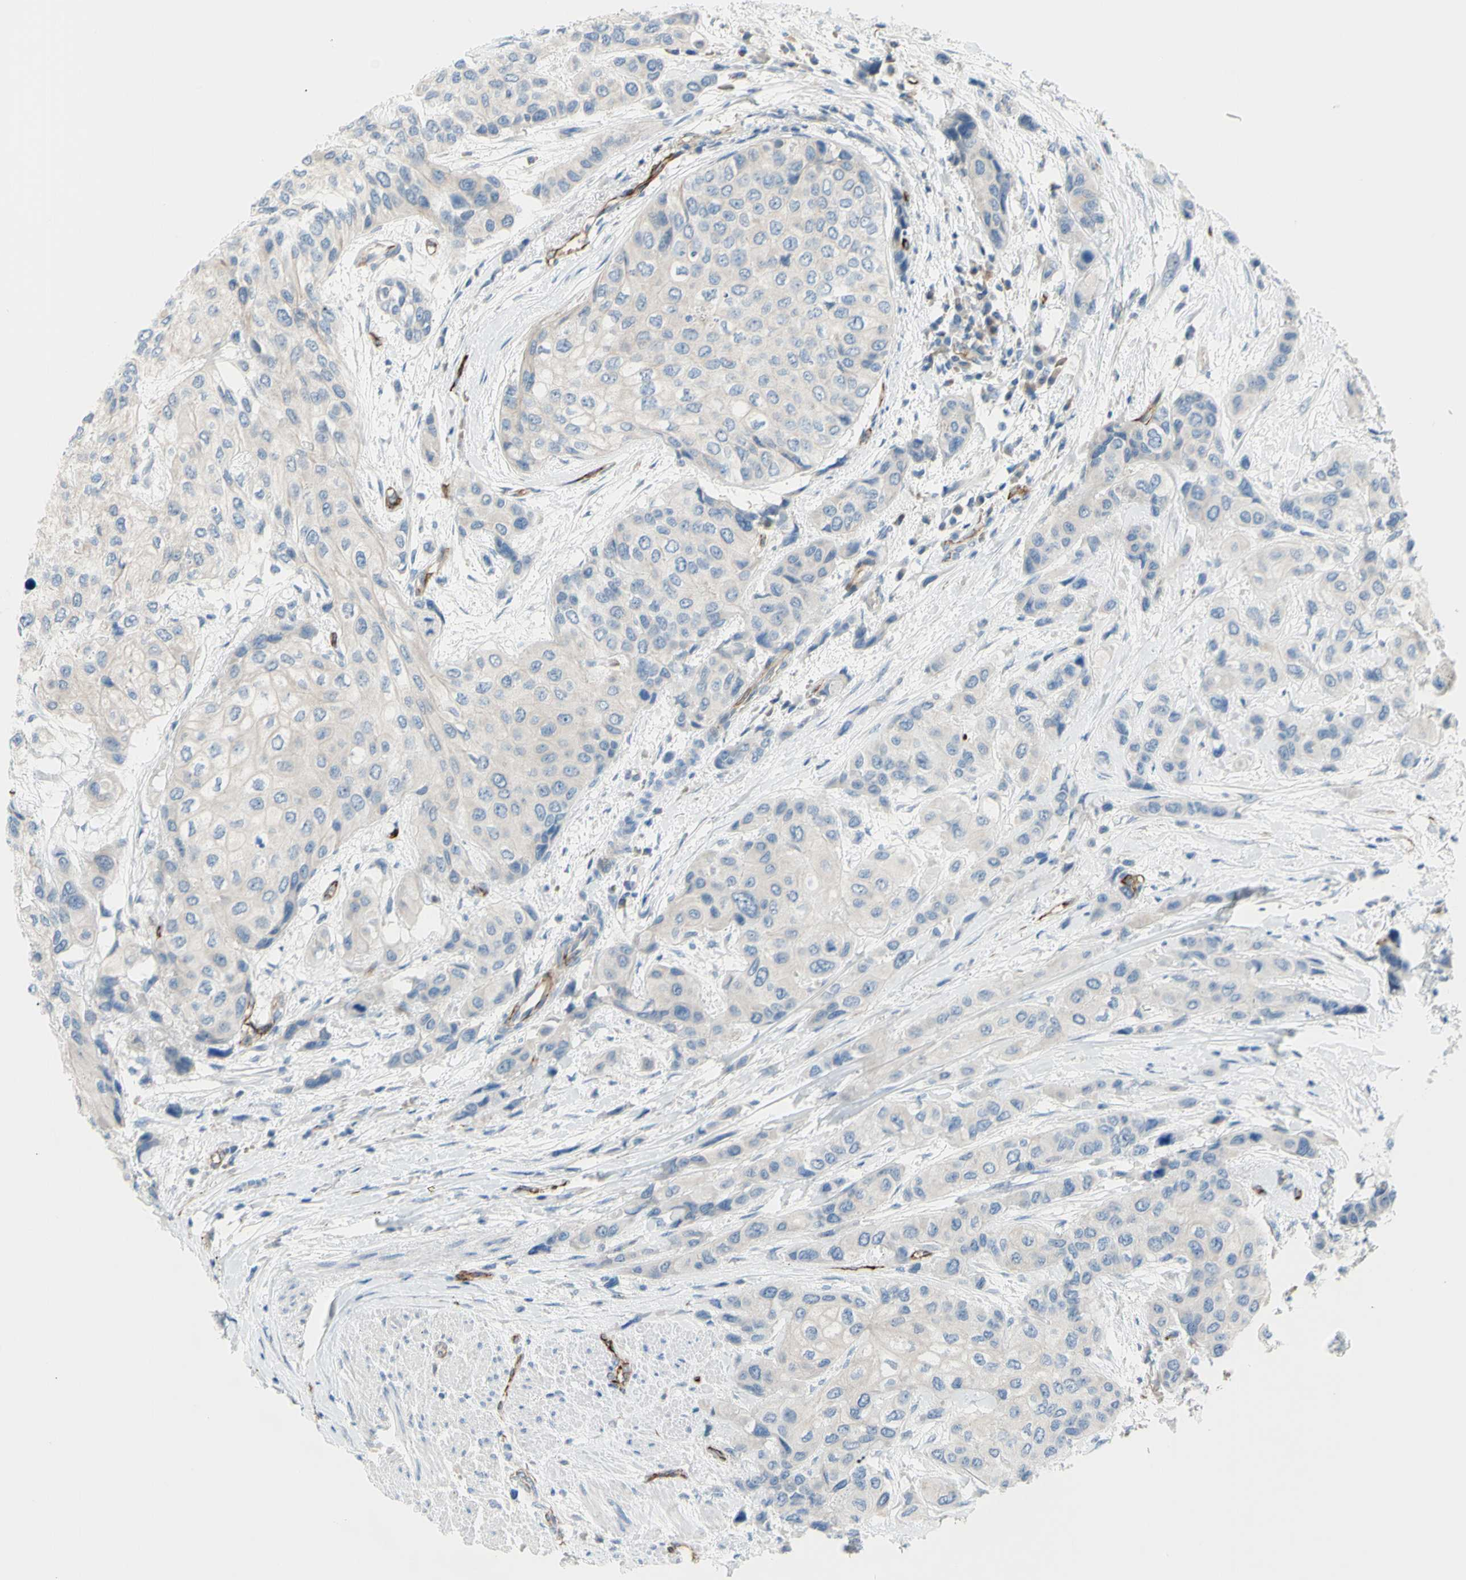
{"staining": {"intensity": "negative", "quantity": "none", "location": "none"}, "tissue": "urothelial cancer", "cell_type": "Tumor cells", "image_type": "cancer", "snomed": [{"axis": "morphology", "description": "Urothelial carcinoma, High grade"}, {"axis": "topography", "description": "Urinary bladder"}], "caption": "Protein analysis of urothelial cancer exhibits no significant staining in tumor cells.", "gene": "PRRG2", "patient": {"sex": "female", "age": 56}}